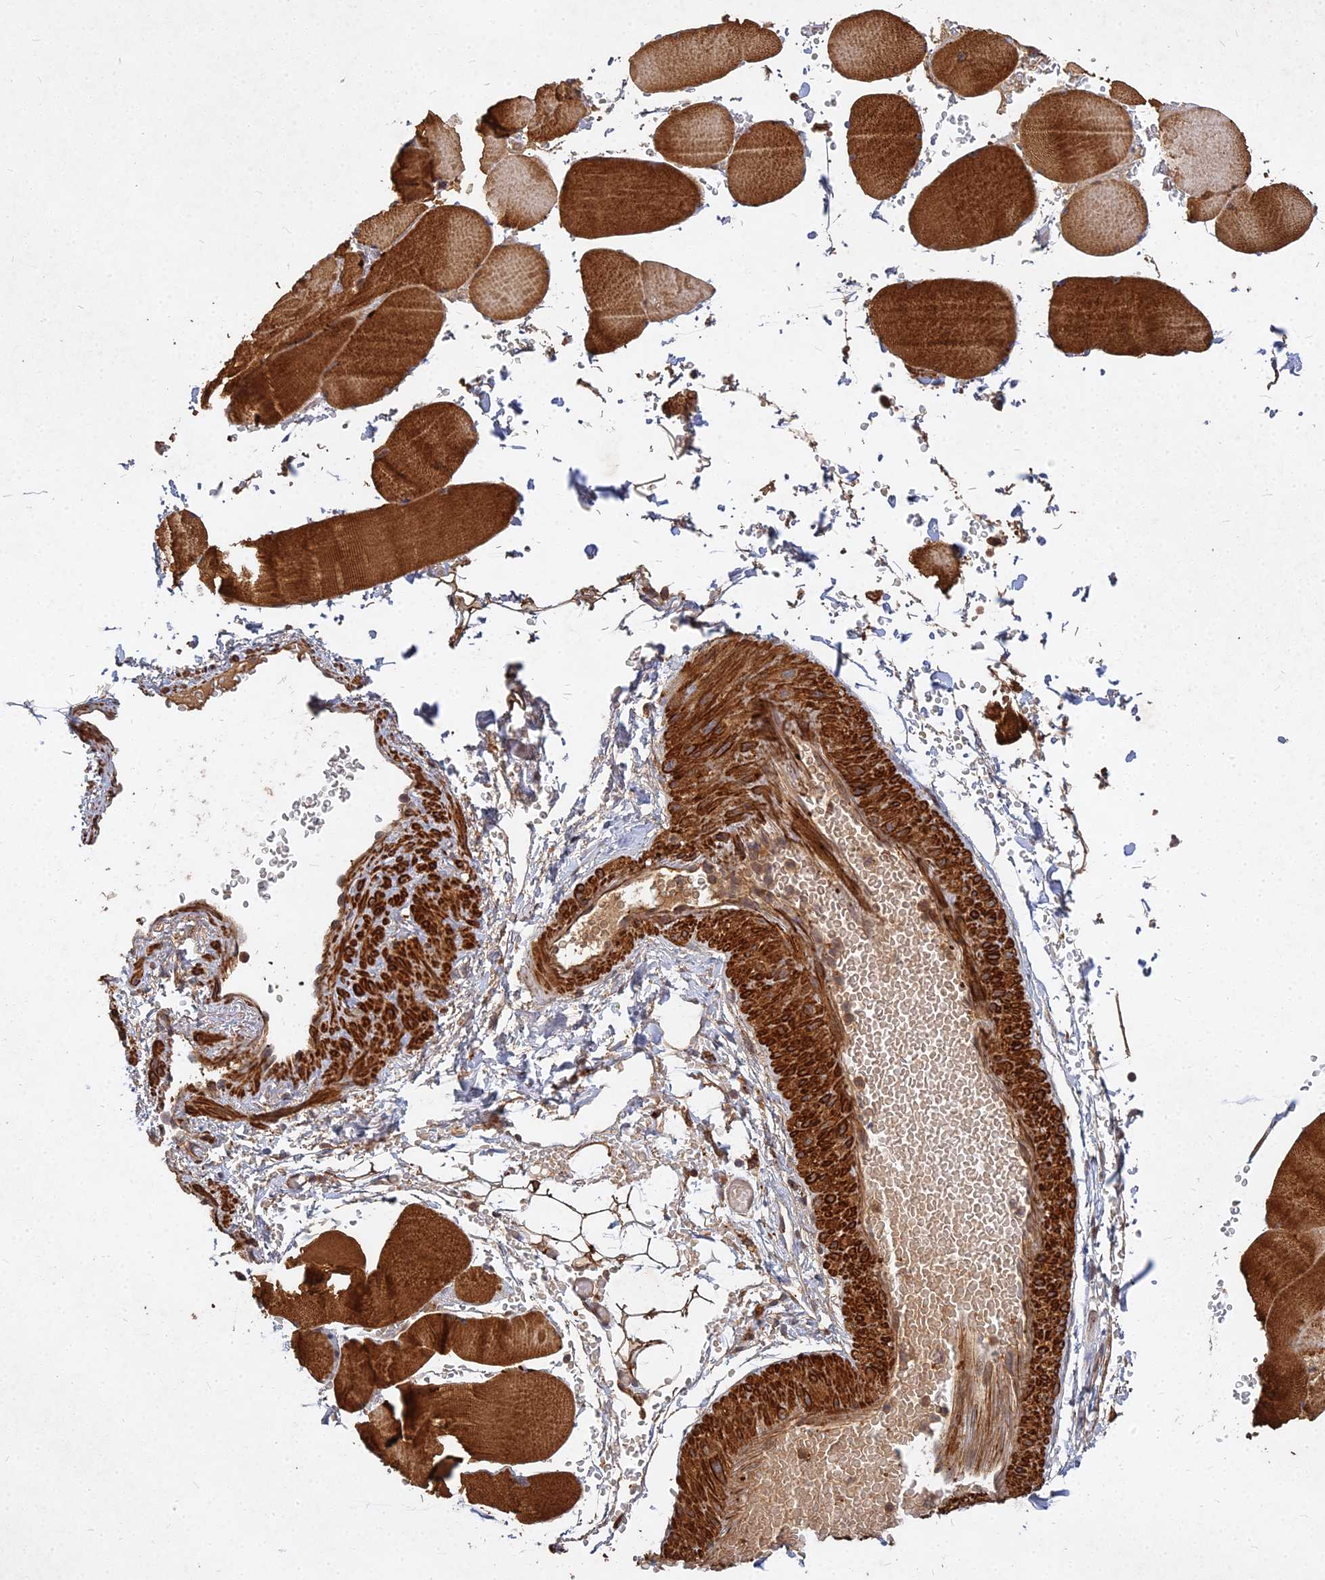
{"staining": {"intensity": "strong", "quantity": ">75%", "location": "cytoplasmic/membranous"}, "tissue": "skeletal muscle", "cell_type": "Myocytes", "image_type": "normal", "snomed": [{"axis": "morphology", "description": "Normal tissue, NOS"}, {"axis": "topography", "description": "Skeletal muscle"}, {"axis": "topography", "description": "Head-Neck"}], "caption": "A brown stain highlights strong cytoplasmic/membranous positivity of a protein in myocytes of benign human skeletal muscle. The protein of interest is stained brown, and the nuclei are stained in blue (DAB IHC with brightfield microscopy, high magnification).", "gene": "UBE2W", "patient": {"sex": "male", "age": 66}}